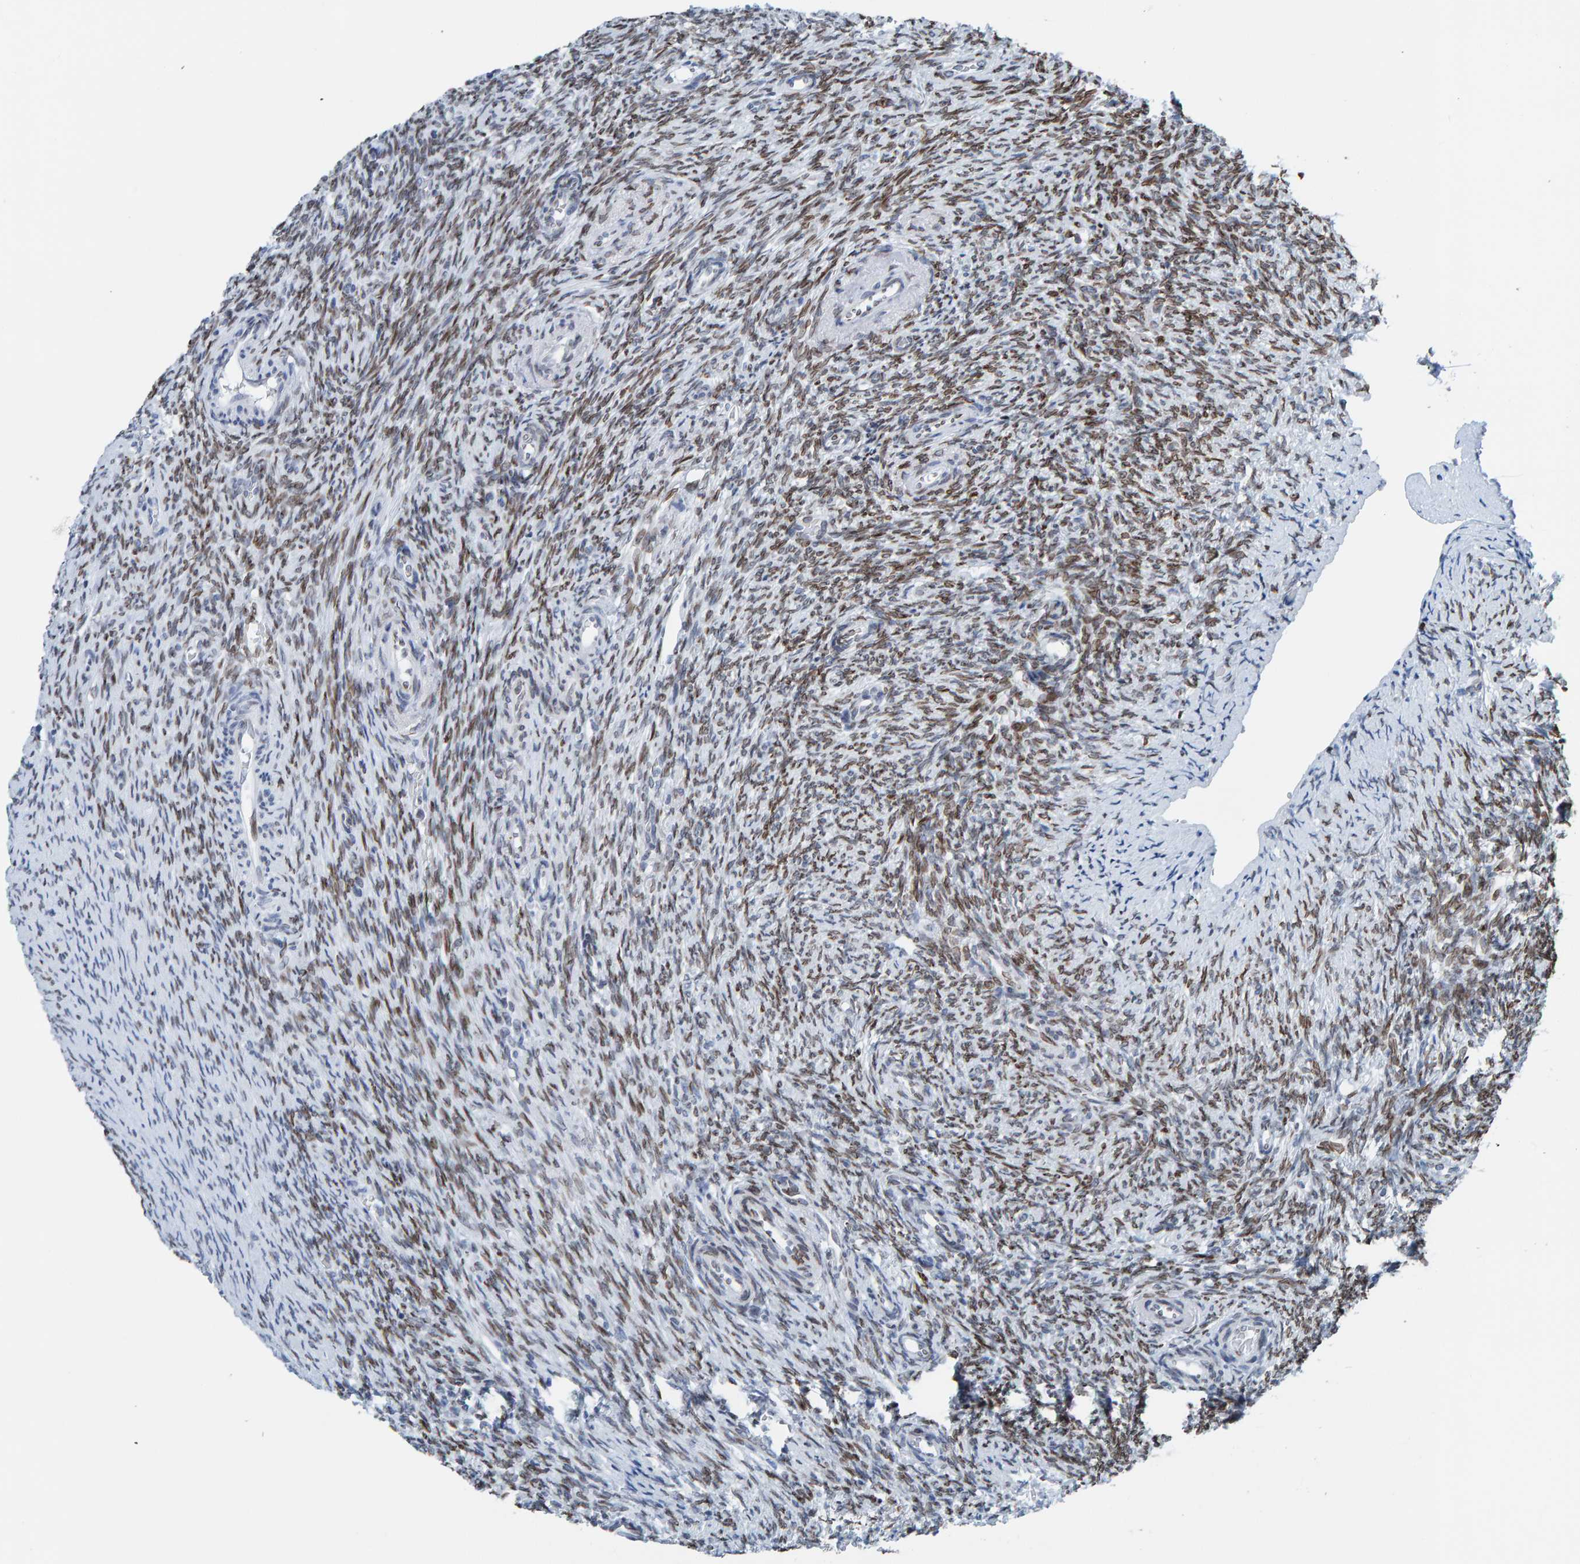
{"staining": {"intensity": "negative", "quantity": "none", "location": "none"}, "tissue": "ovary", "cell_type": "Follicle cells", "image_type": "normal", "snomed": [{"axis": "morphology", "description": "Normal tissue, NOS"}, {"axis": "topography", "description": "Ovary"}], "caption": "Unremarkable ovary was stained to show a protein in brown. There is no significant staining in follicle cells.", "gene": "LMNB2", "patient": {"sex": "female", "age": 41}}